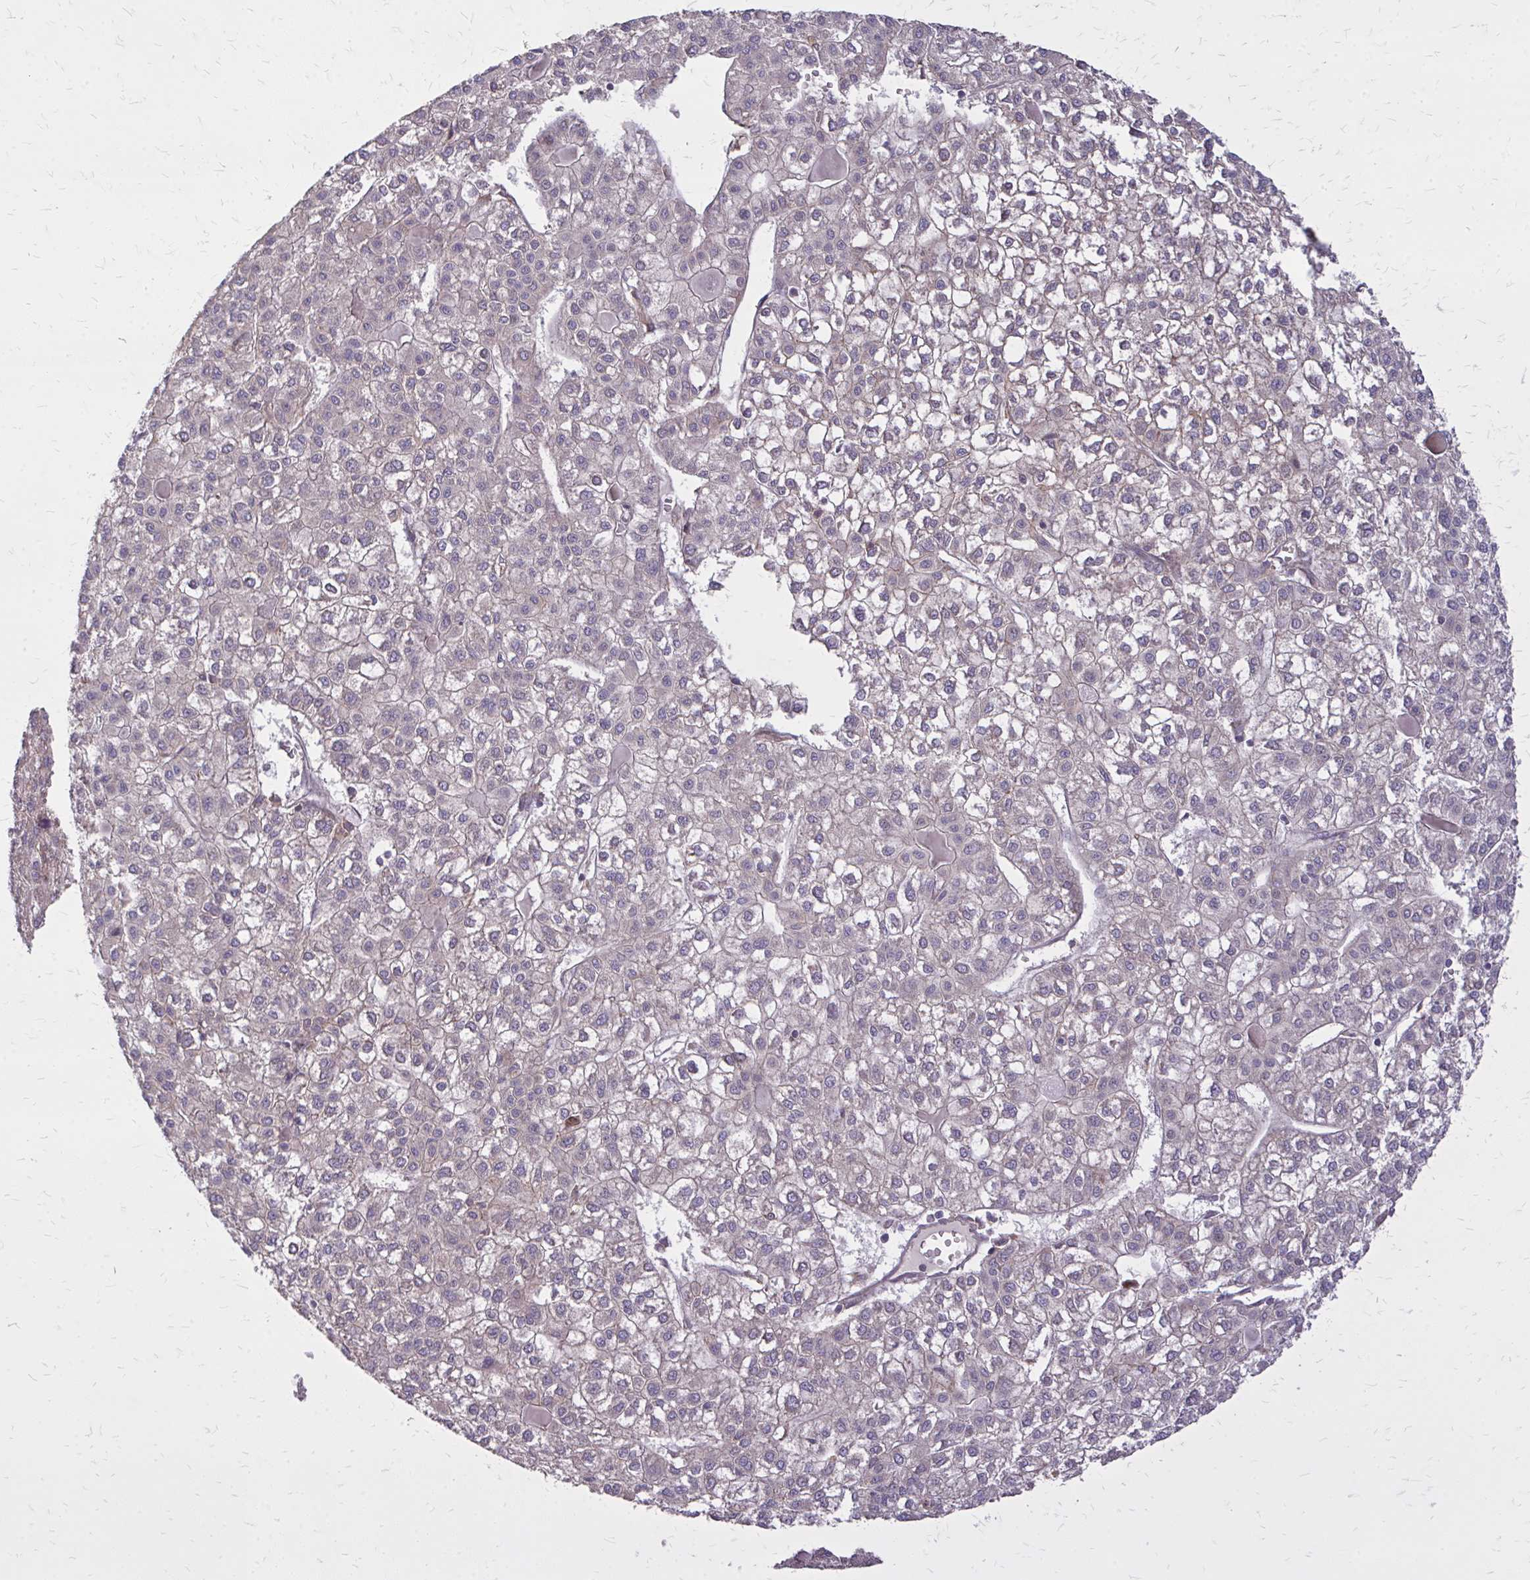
{"staining": {"intensity": "negative", "quantity": "none", "location": "none"}, "tissue": "liver cancer", "cell_type": "Tumor cells", "image_type": "cancer", "snomed": [{"axis": "morphology", "description": "Carcinoma, Hepatocellular, NOS"}, {"axis": "topography", "description": "Liver"}], "caption": "This is an immunohistochemistry (IHC) image of human liver cancer. There is no positivity in tumor cells.", "gene": "OXNAD1", "patient": {"sex": "female", "age": 43}}